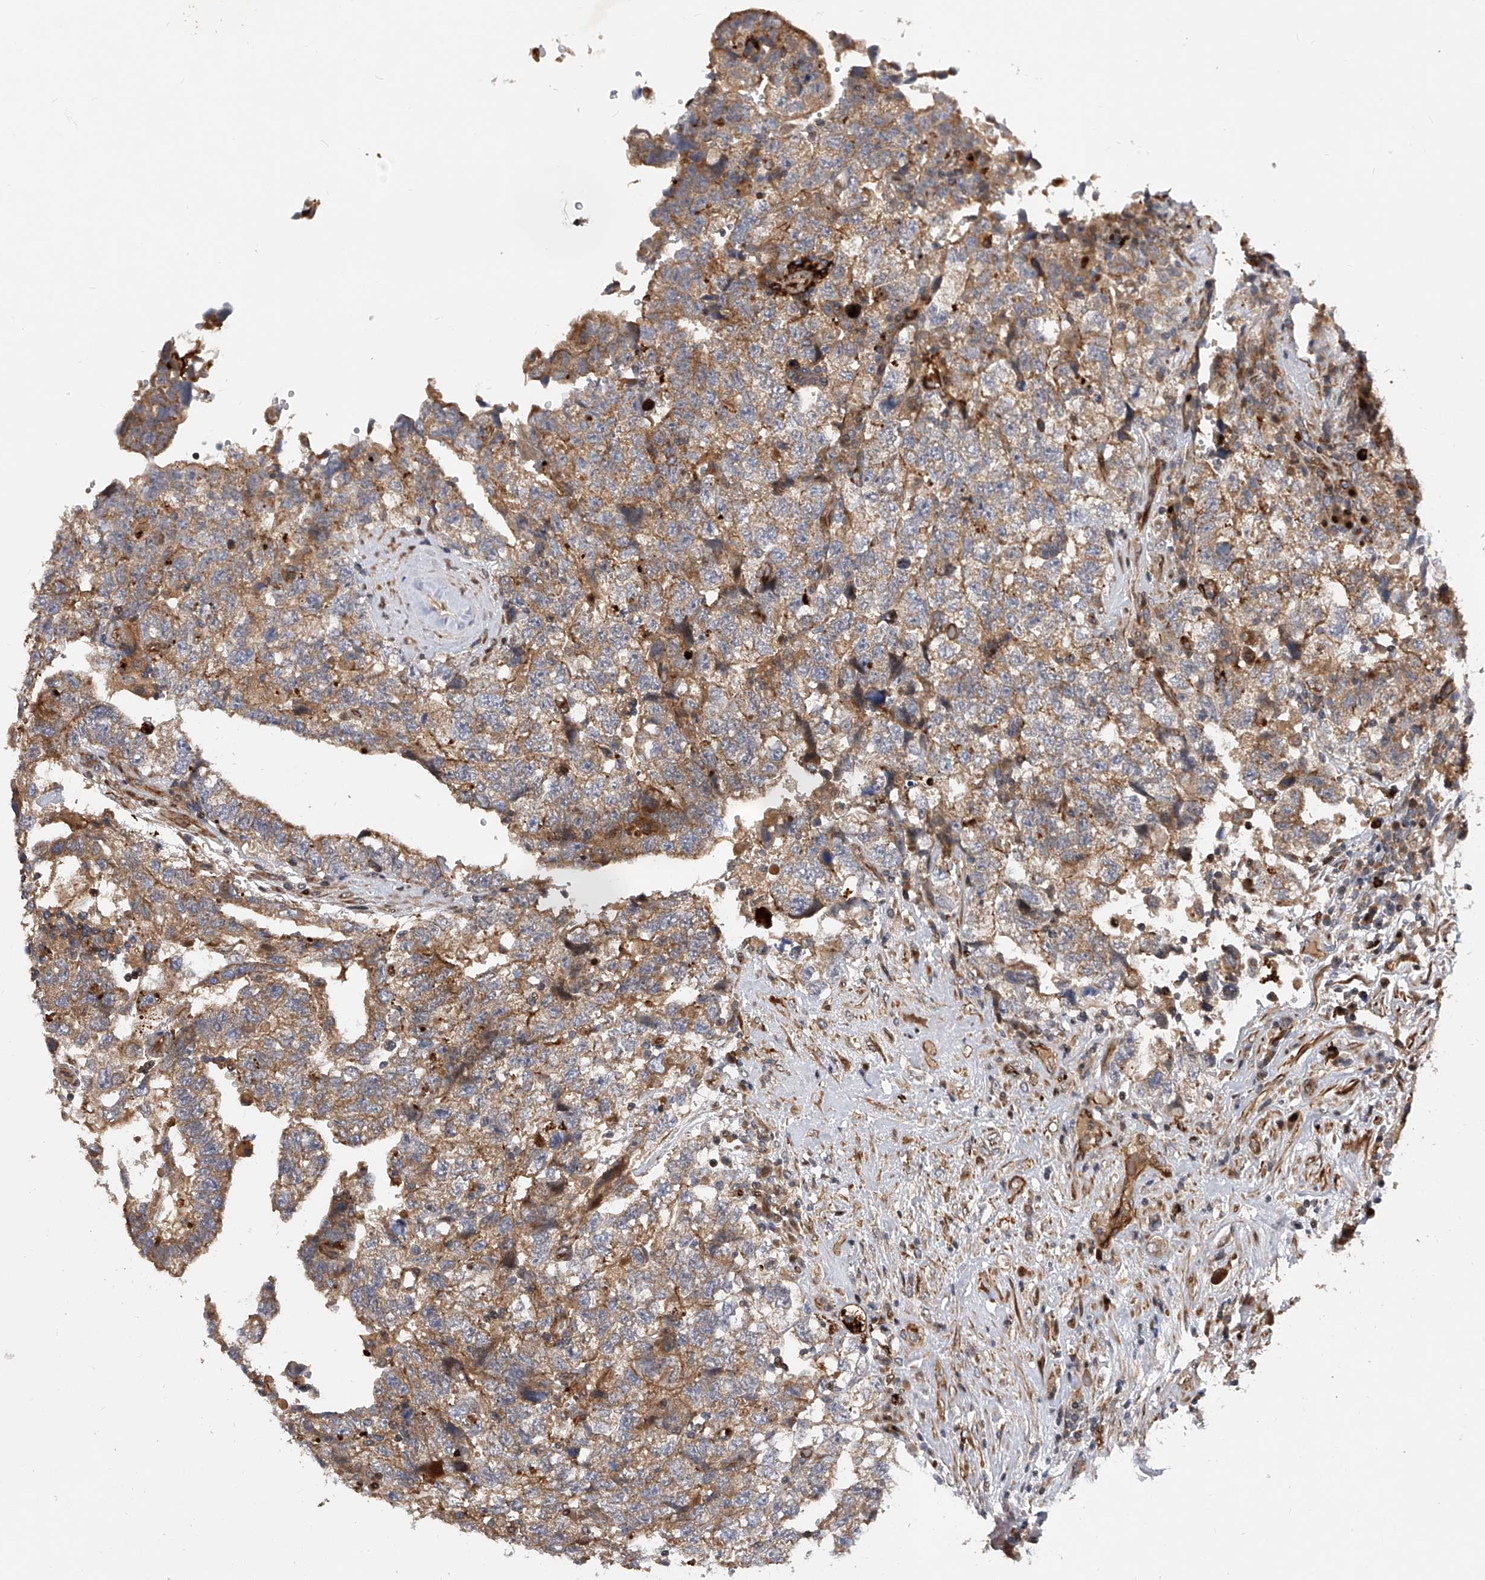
{"staining": {"intensity": "moderate", "quantity": ">75%", "location": "cytoplasmic/membranous"}, "tissue": "testis cancer", "cell_type": "Tumor cells", "image_type": "cancer", "snomed": [{"axis": "morphology", "description": "Carcinoma, Embryonal, NOS"}, {"axis": "topography", "description": "Testis"}], "caption": "Immunohistochemistry (IHC) micrograph of human embryonal carcinoma (testis) stained for a protein (brown), which displays medium levels of moderate cytoplasmic/membranous positivity in about >75% of tumor cells.", "gene": "PDSS2", "patient": {"sex": "male", "age": 36}}